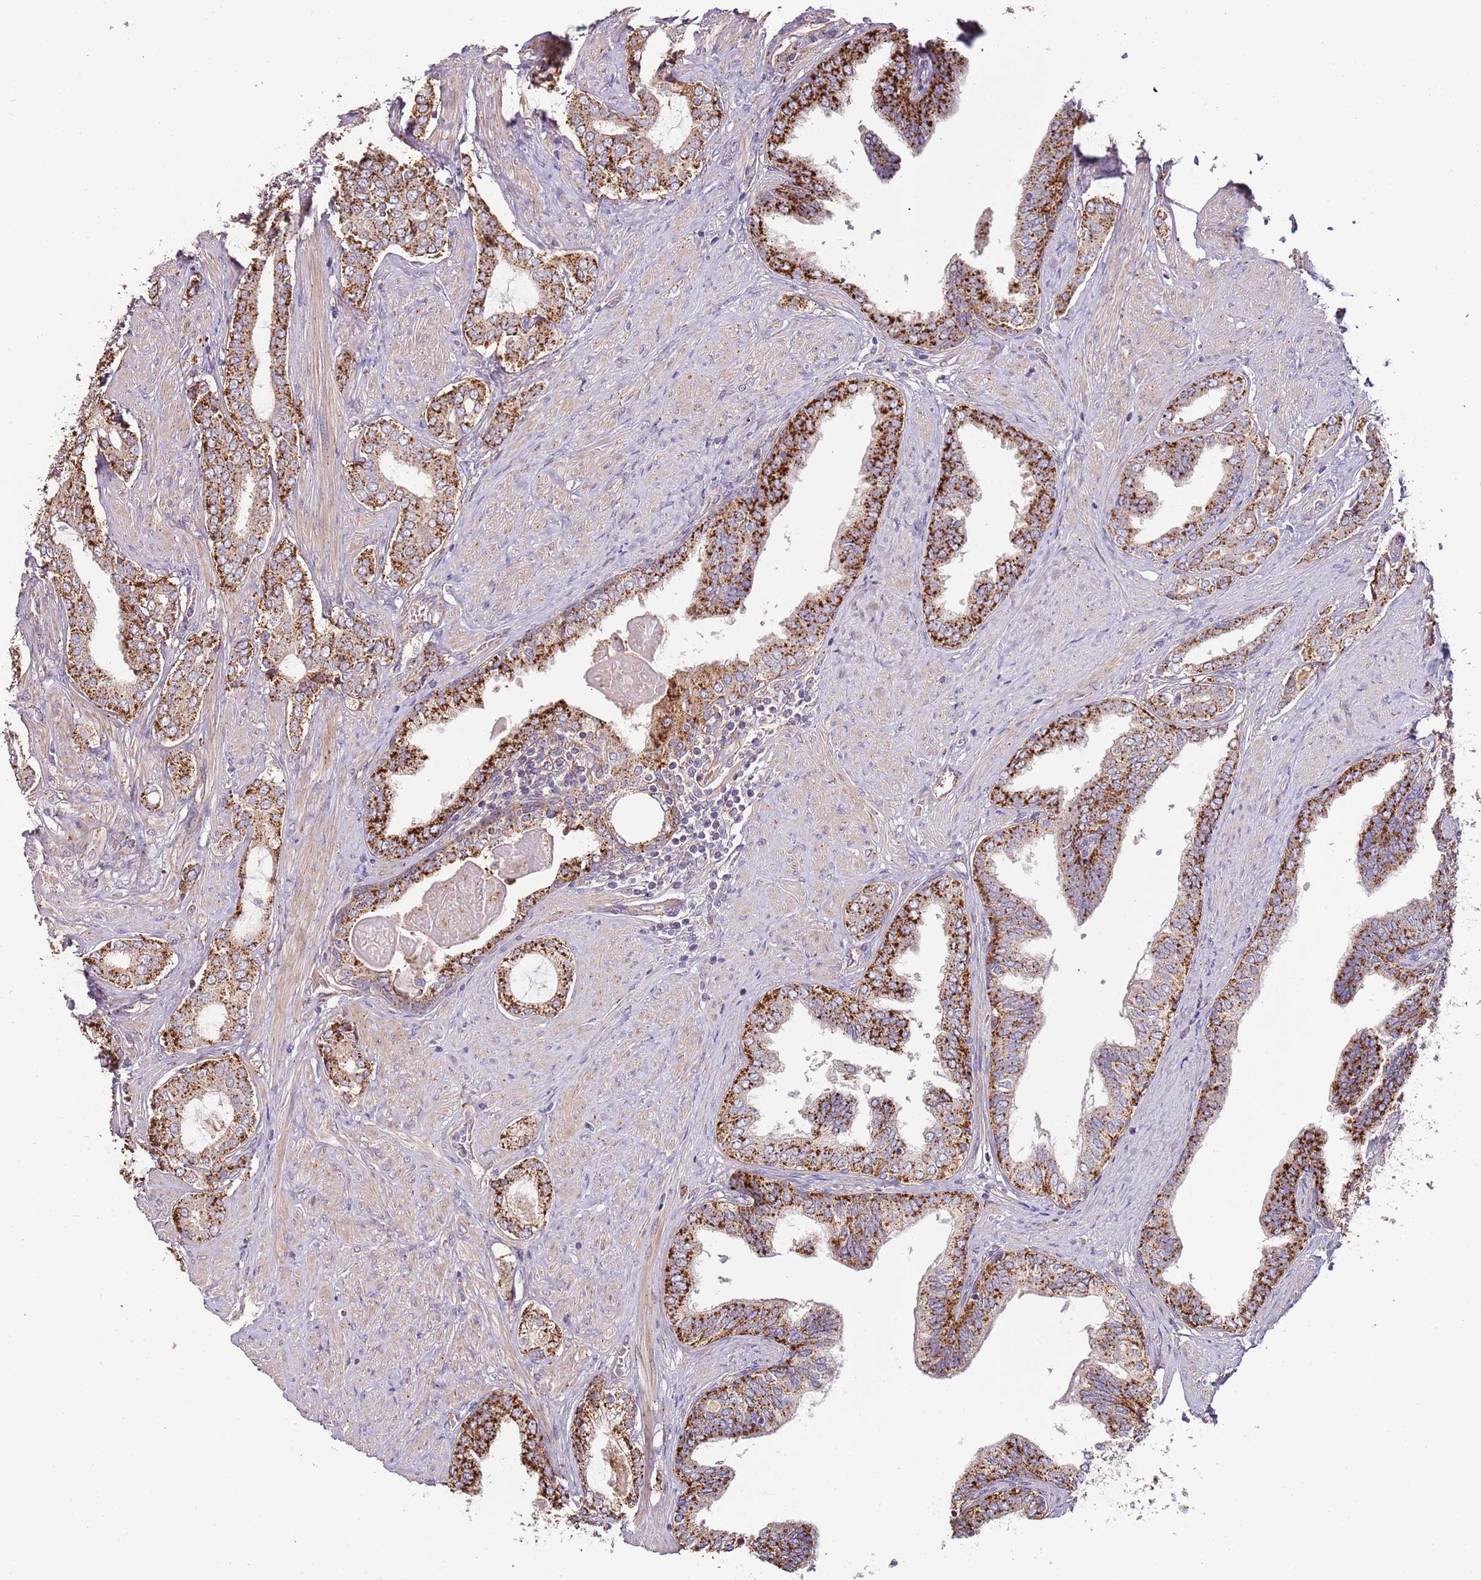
{"staining": {"intensity": "strong", "quantity": ">75%", "location": "cytoplasmic/membranous"}, "tissue": "prostate cancer", "cell_type": "Tumor cells", "image_type": "cancer", "snomed": [{"axis": "morphology", "description": "Adenocarcinoma, High grade"}, {"axis": "topography", "description": "Prostate"}], "caption": "Prostate cancer tissue exhibits strong cytoplasmic/membranous positivity in approximately >75% of tumor cells The protein of interest is stained brown, and the nuclei are stained in blue (DAB (3,3'-diaminobenzidine) IHC with brightfield microscopy, high magnification).", "gene": "DOCK6", "patient": {"sex": "male", "age": 71}}